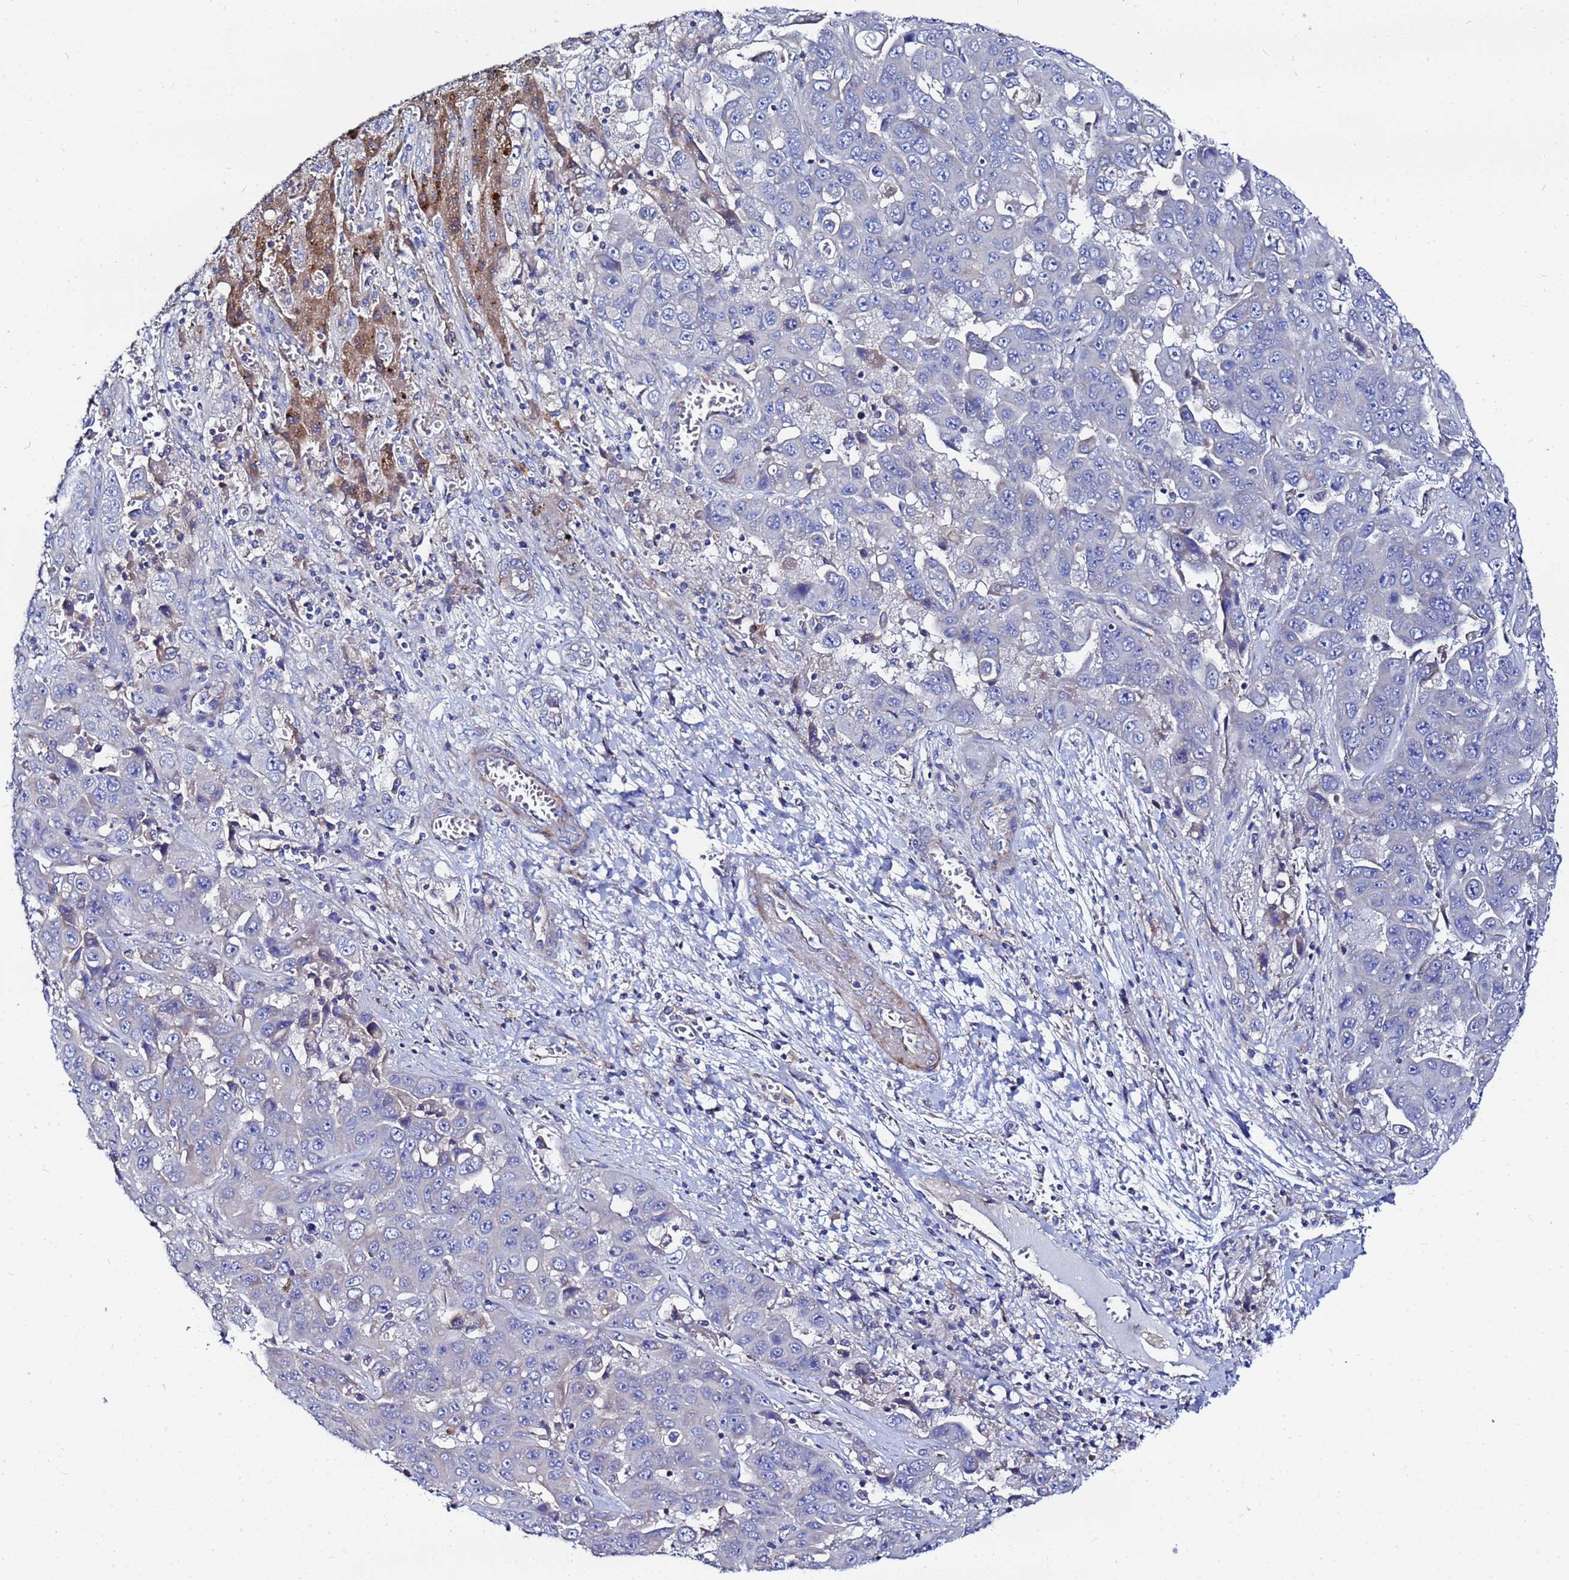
{"staining": {"intensity": "negative", "quantity": "none", "location": "none"}, "tissue": "liver cancer", "cell_type": "Tumor cells", "image_type": "cancer", "snomed": [{"axis": "morphology", "description": "Cholangiocarcinoma"}, {"axis": "topography", "description": "Liver"}], "caption": "An image of human liver cancer is negative for staining in tumor cells.", "gene": "FAHD2A", "patient": {"sex": "female", "age": 52}}